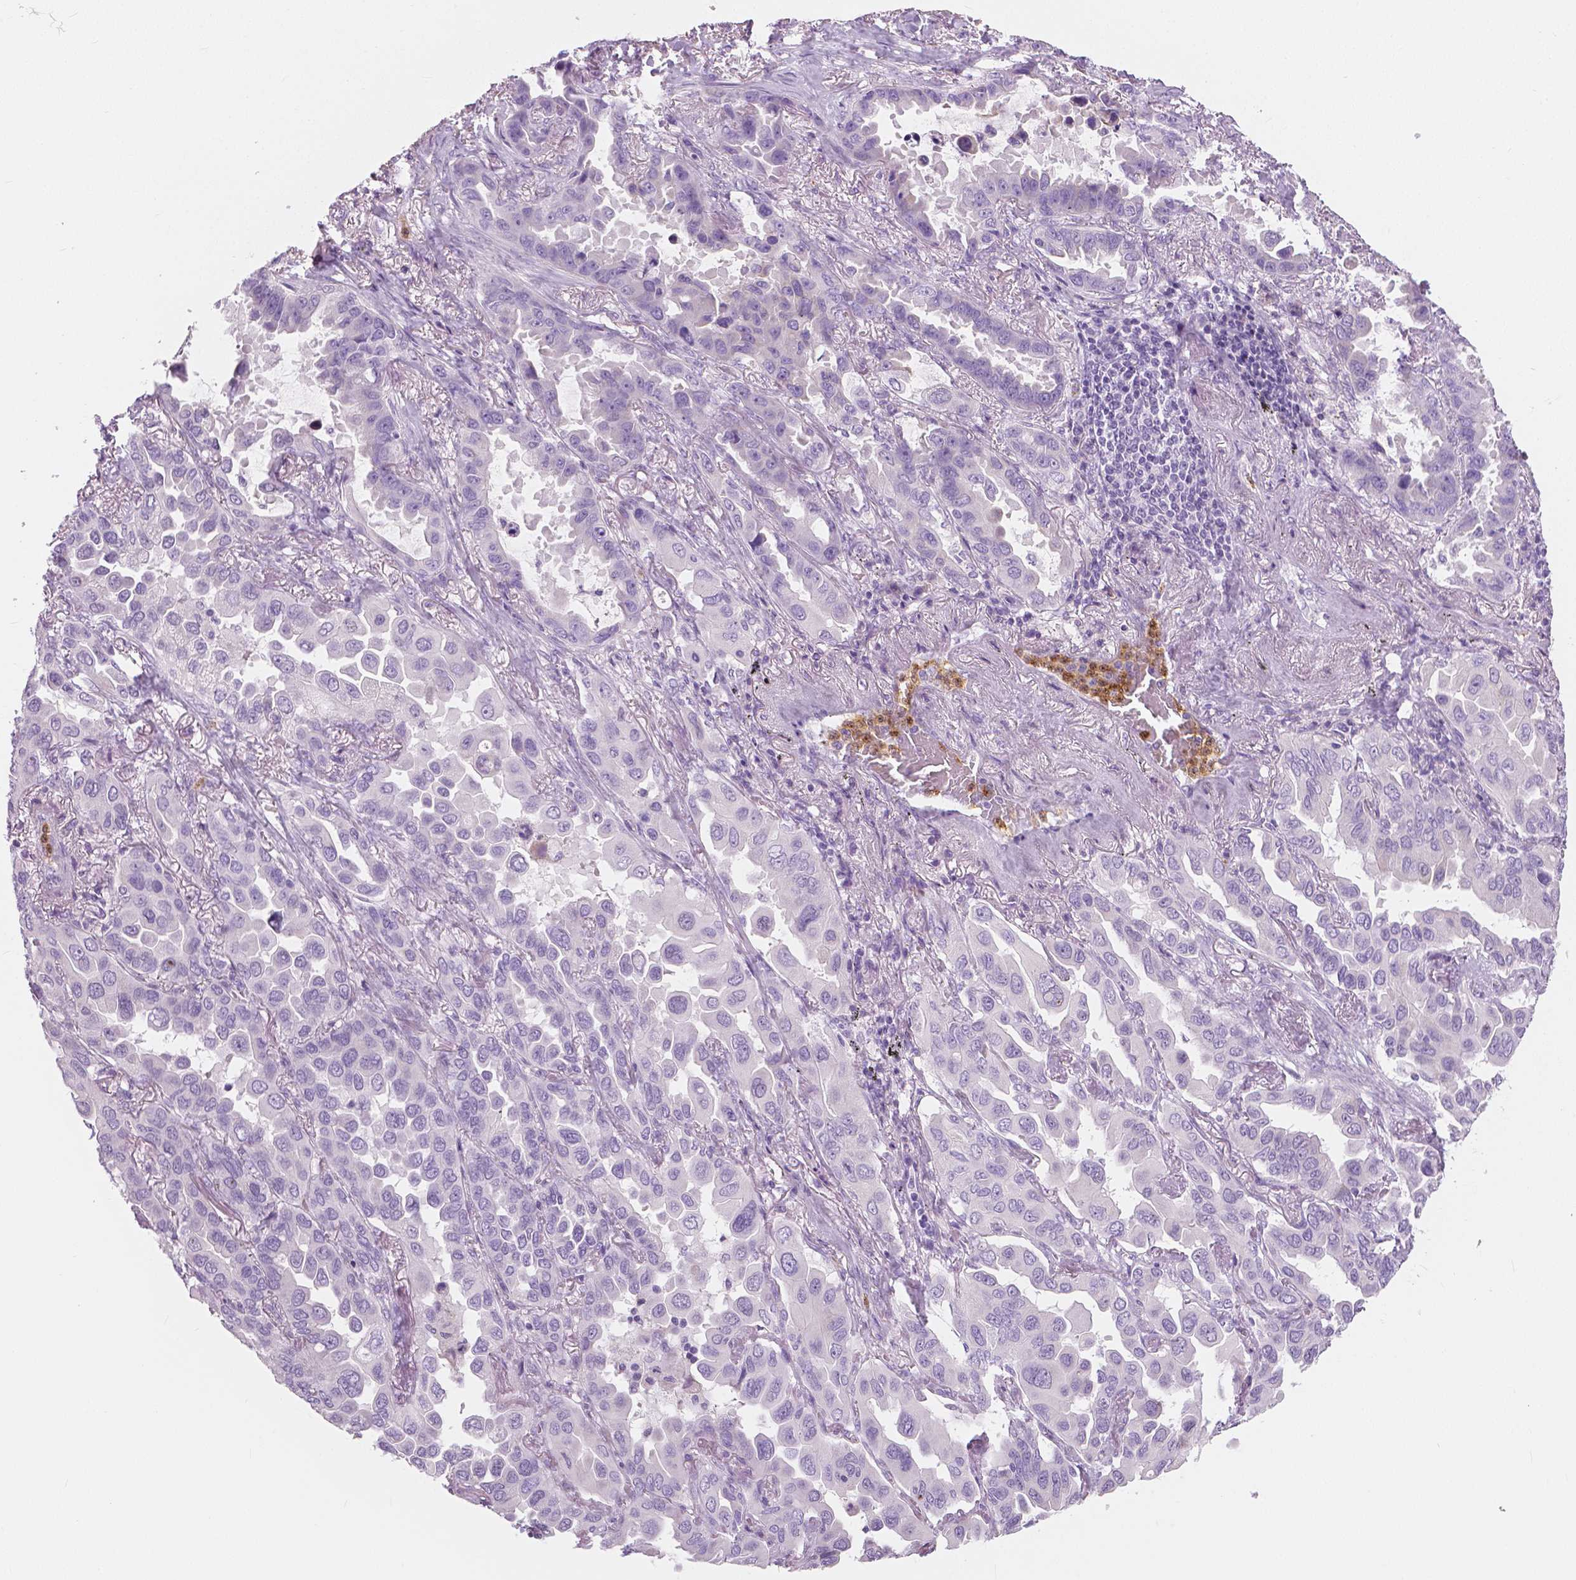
{"staining": {"intensity": "negative", "quantity": "none", "location": "none"}, "tissue": "lung cancer", "cell_type": "Tumor cells", "image_type": "cancer", "snomed": [{"axis": "morphology", "description": "Adenocarcinoma, NOS"}, {"axis": "topography", "description": "Lung"}], "caption": "Image shows no protein positivity in tumor cells of lung adenocarcinoma tissue.", "gene": "CXCR2", "patient": {"sex": "male", "age": 64}}